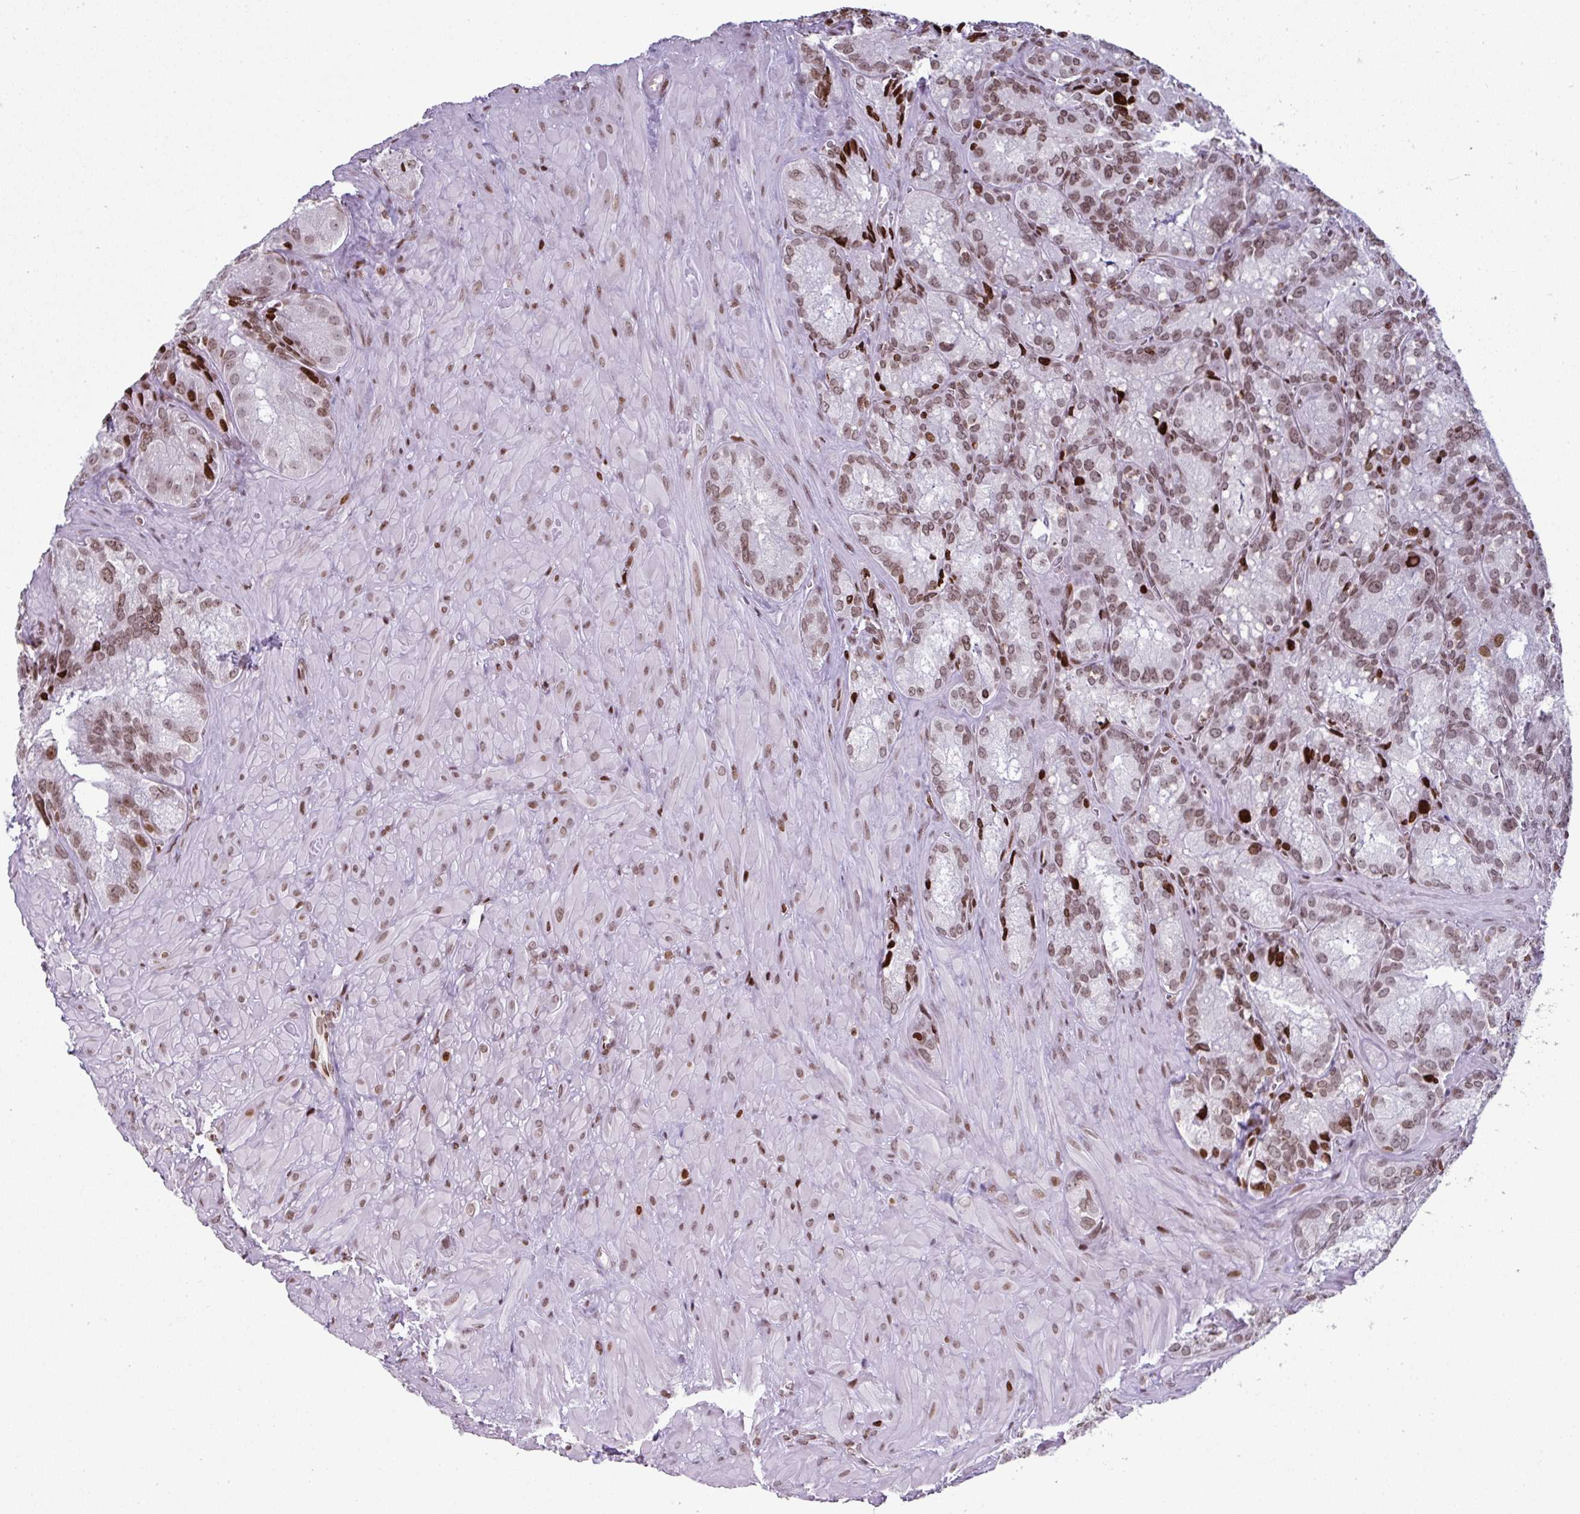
{"staining": {"intensity": "moderate", "quantity": ">75%", "location": "nuclear"}, "tissue": "seminal vesicle", "cell_type": "Glandular cells", "image_type": "normal", "snomed": [{"axis": "morphology", "description": "Normal tissue, NOS"}, {"axis": "topography", "description": "Seminal veicle"}], "caption": "Immunohistochemical staining of normal human seminal vesicle exhibits moderate nuclear protein expression in approximately >75% of glandular cells. (IHC, brightfield microscopy, high magnification).", "gene": "RASL11A", "patient": {"sex": "male", "age": 62}}